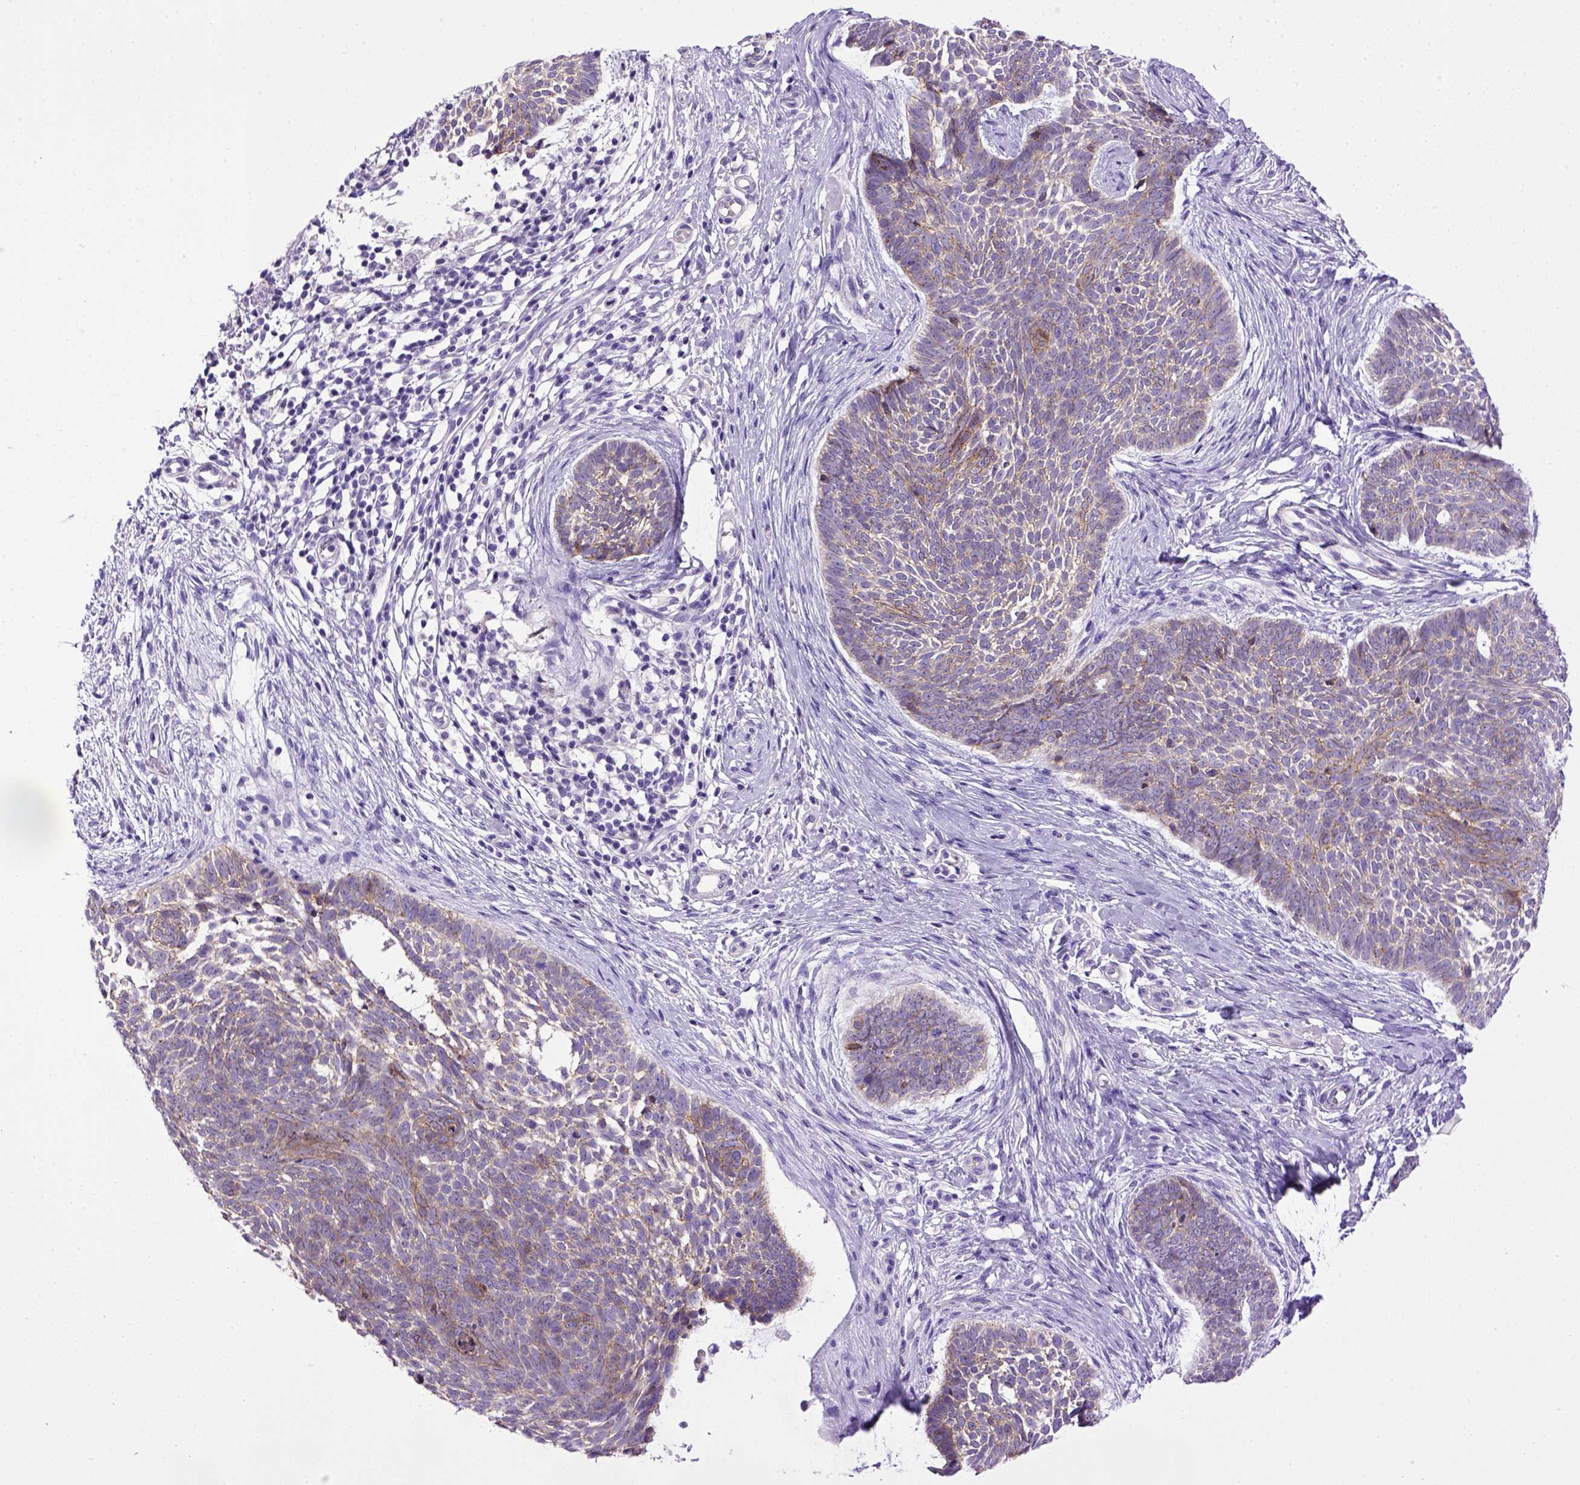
{"staining": {"intensity": "weak", "quantity": "25%-75%", "location": "cytoplasmic/membranous"}, "tissue": "skin cancer", "cell_type": "Tumor cells", "image_type": "cancer", "snomed": [{"axis": "morphology", "description": "Basal cell carcinoma"}, {"axis": "topography", "description": "Skin"}], "caption": "The immunohistochemical stain labels weak cytoplasmic/membranous staining in tumor cells of skin basal cell carcinoma tissue.", "gene": "CDH1", "patient": {"sex": "male", "age": 85}}